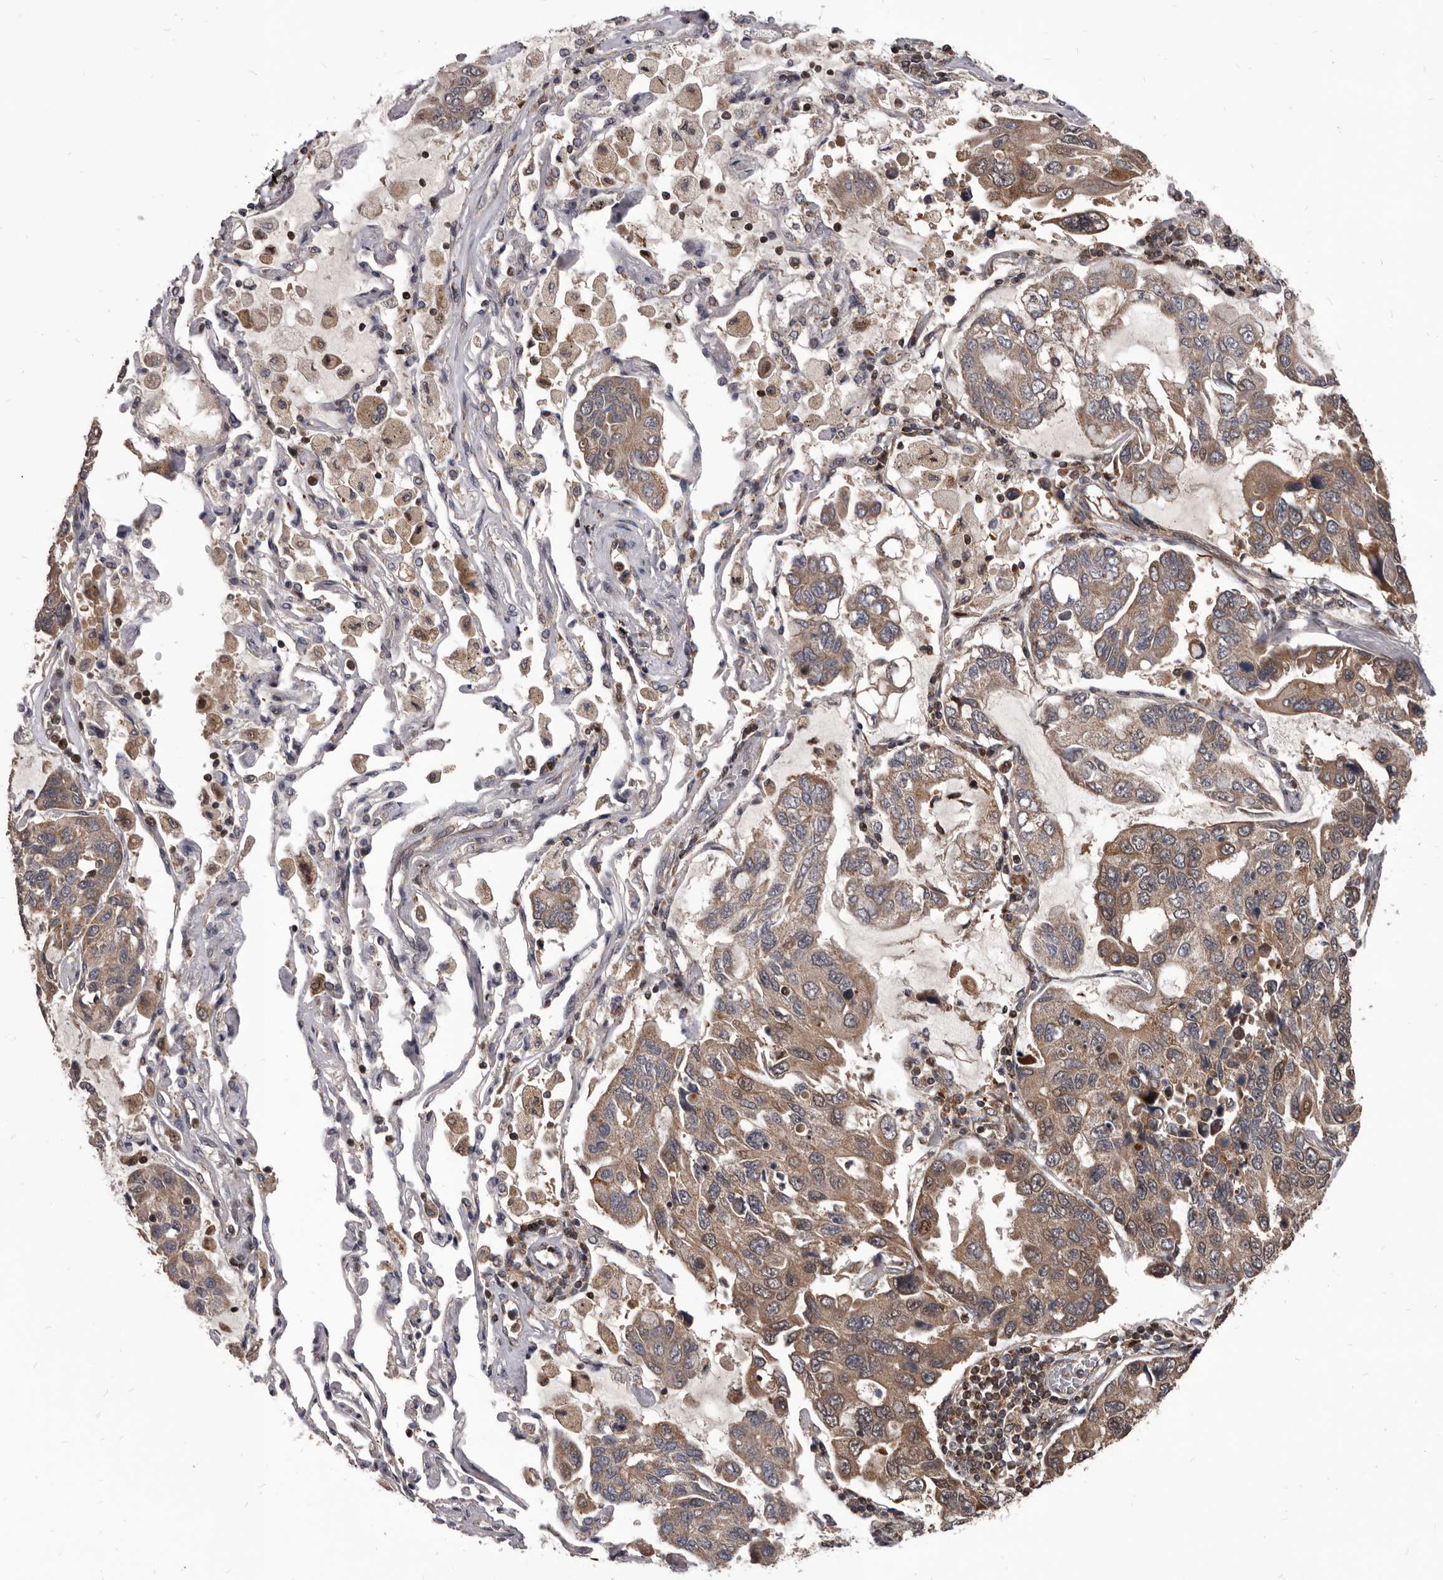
{"staining": {"intensity": "weak", "quantity": ">75%", "location": "cytoplasmic/membranous"}, "tissue": "lung cancer", "cell_type": "Tumor cells", "image_type": "cancer", "snomed": [{"axis": "morphology", "description": "Adenocarcinoma, NOS"}, {"axis": "topography", "description": "Lung"}], "caption": "Immunohistochemistry (DAB) staining of lung cancer exhibits weak cytoplasmic/membranous protein expression in approximately >75% of tumor cells.", "gene": "MAP3K14", "patient": {"sex": "male", "age": 64}}